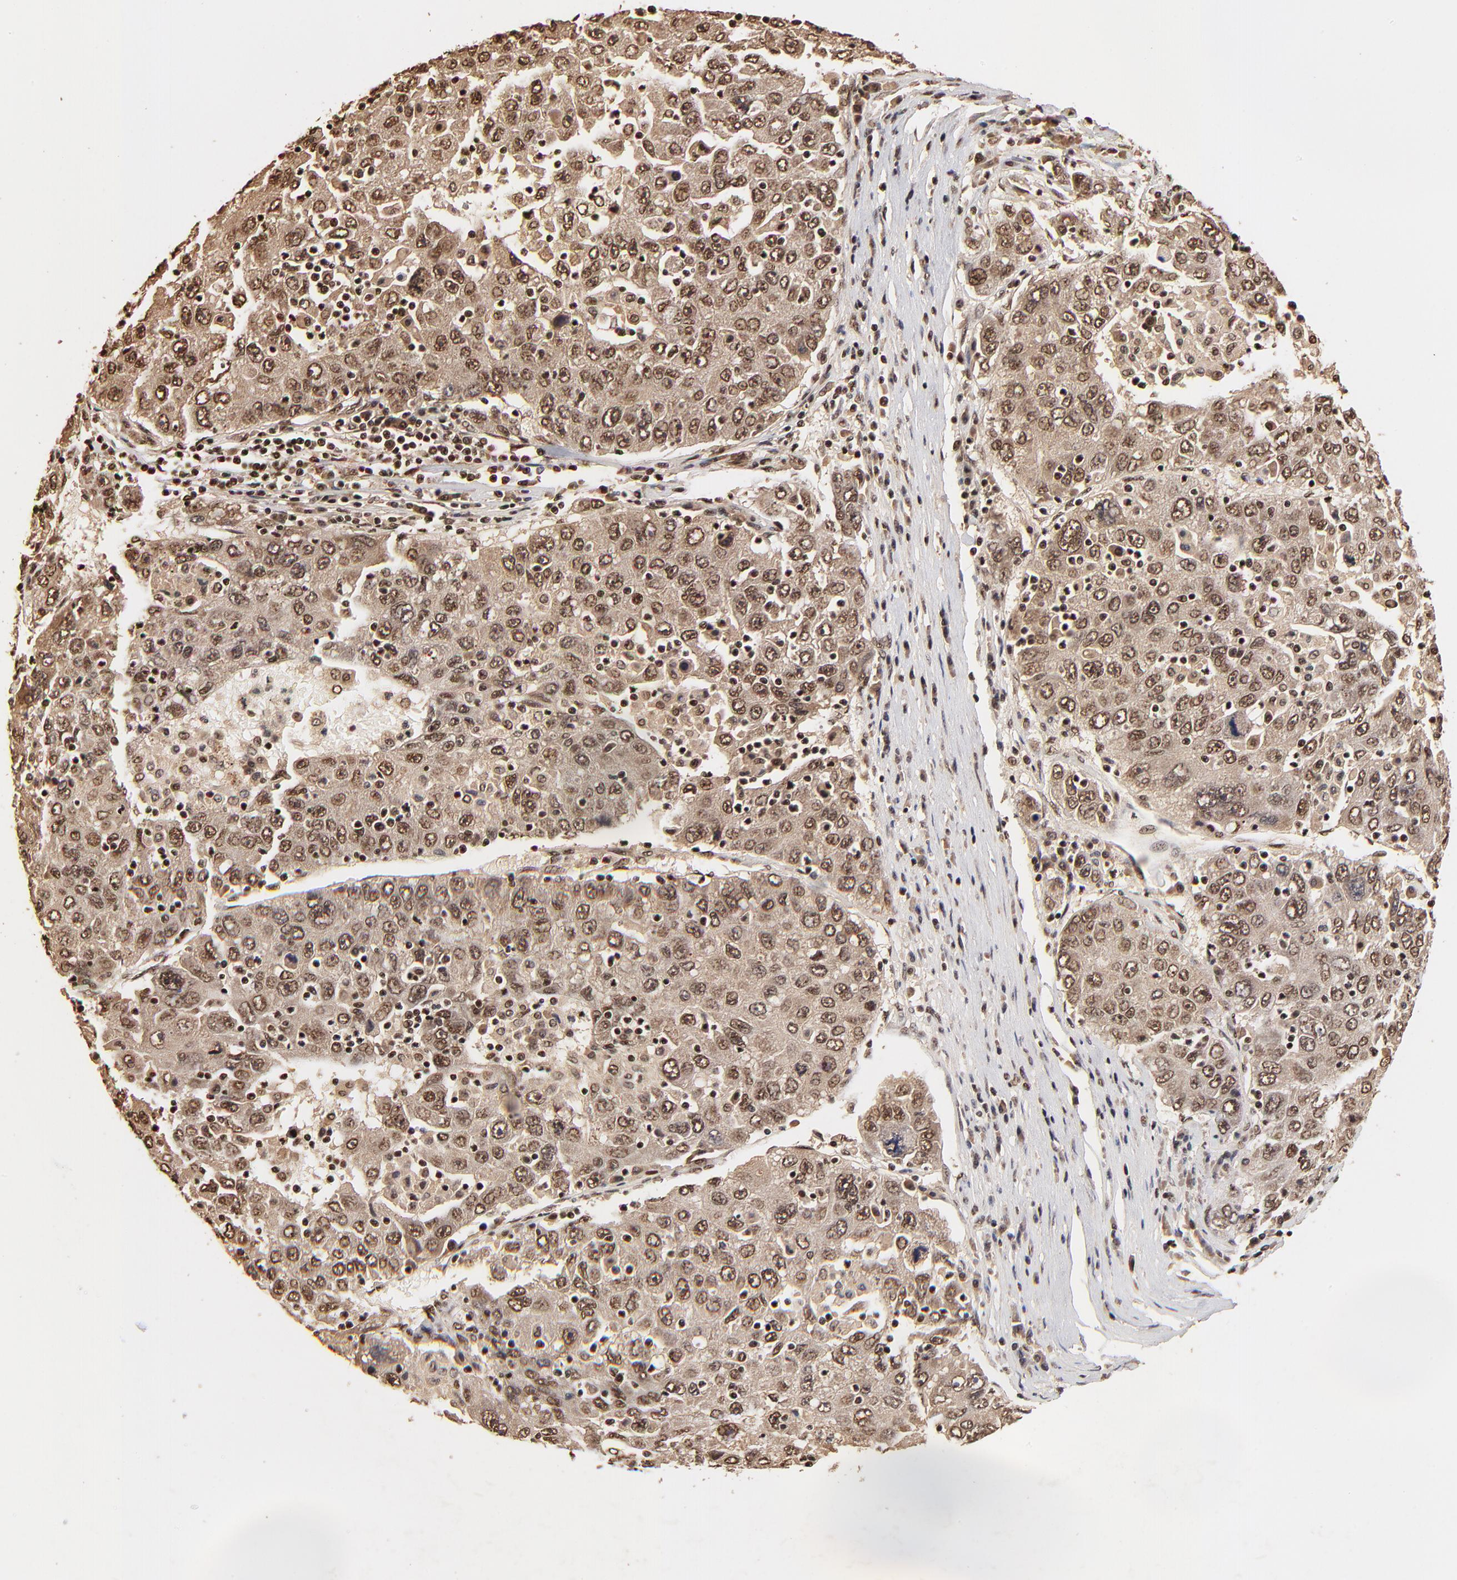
{"staining": {"intensity": "strong", "quantity": ">75%", "location": "cytoplasmic/membranous,nuclear"}, "tissue": "liver cancer", "cell_type": "Tumor cells", "image_type": "cancer", "snomed": [{"axis": "morphology", "description": "Carcinoma, Hepatocellular, NOS"}, {"axis": "topography", "description": "Liver"}], "caption": "Immunohistochemistry (IHC) image of human hepatocellular carcinoma (liver) stained for a protein (brown), which demonstrates high levels of strong cytoplasmic/membranous and nuclear positivity in about >75% of tumor cells.", "gene": "MED12", "patient": {"sex": "male", "age": 49}}